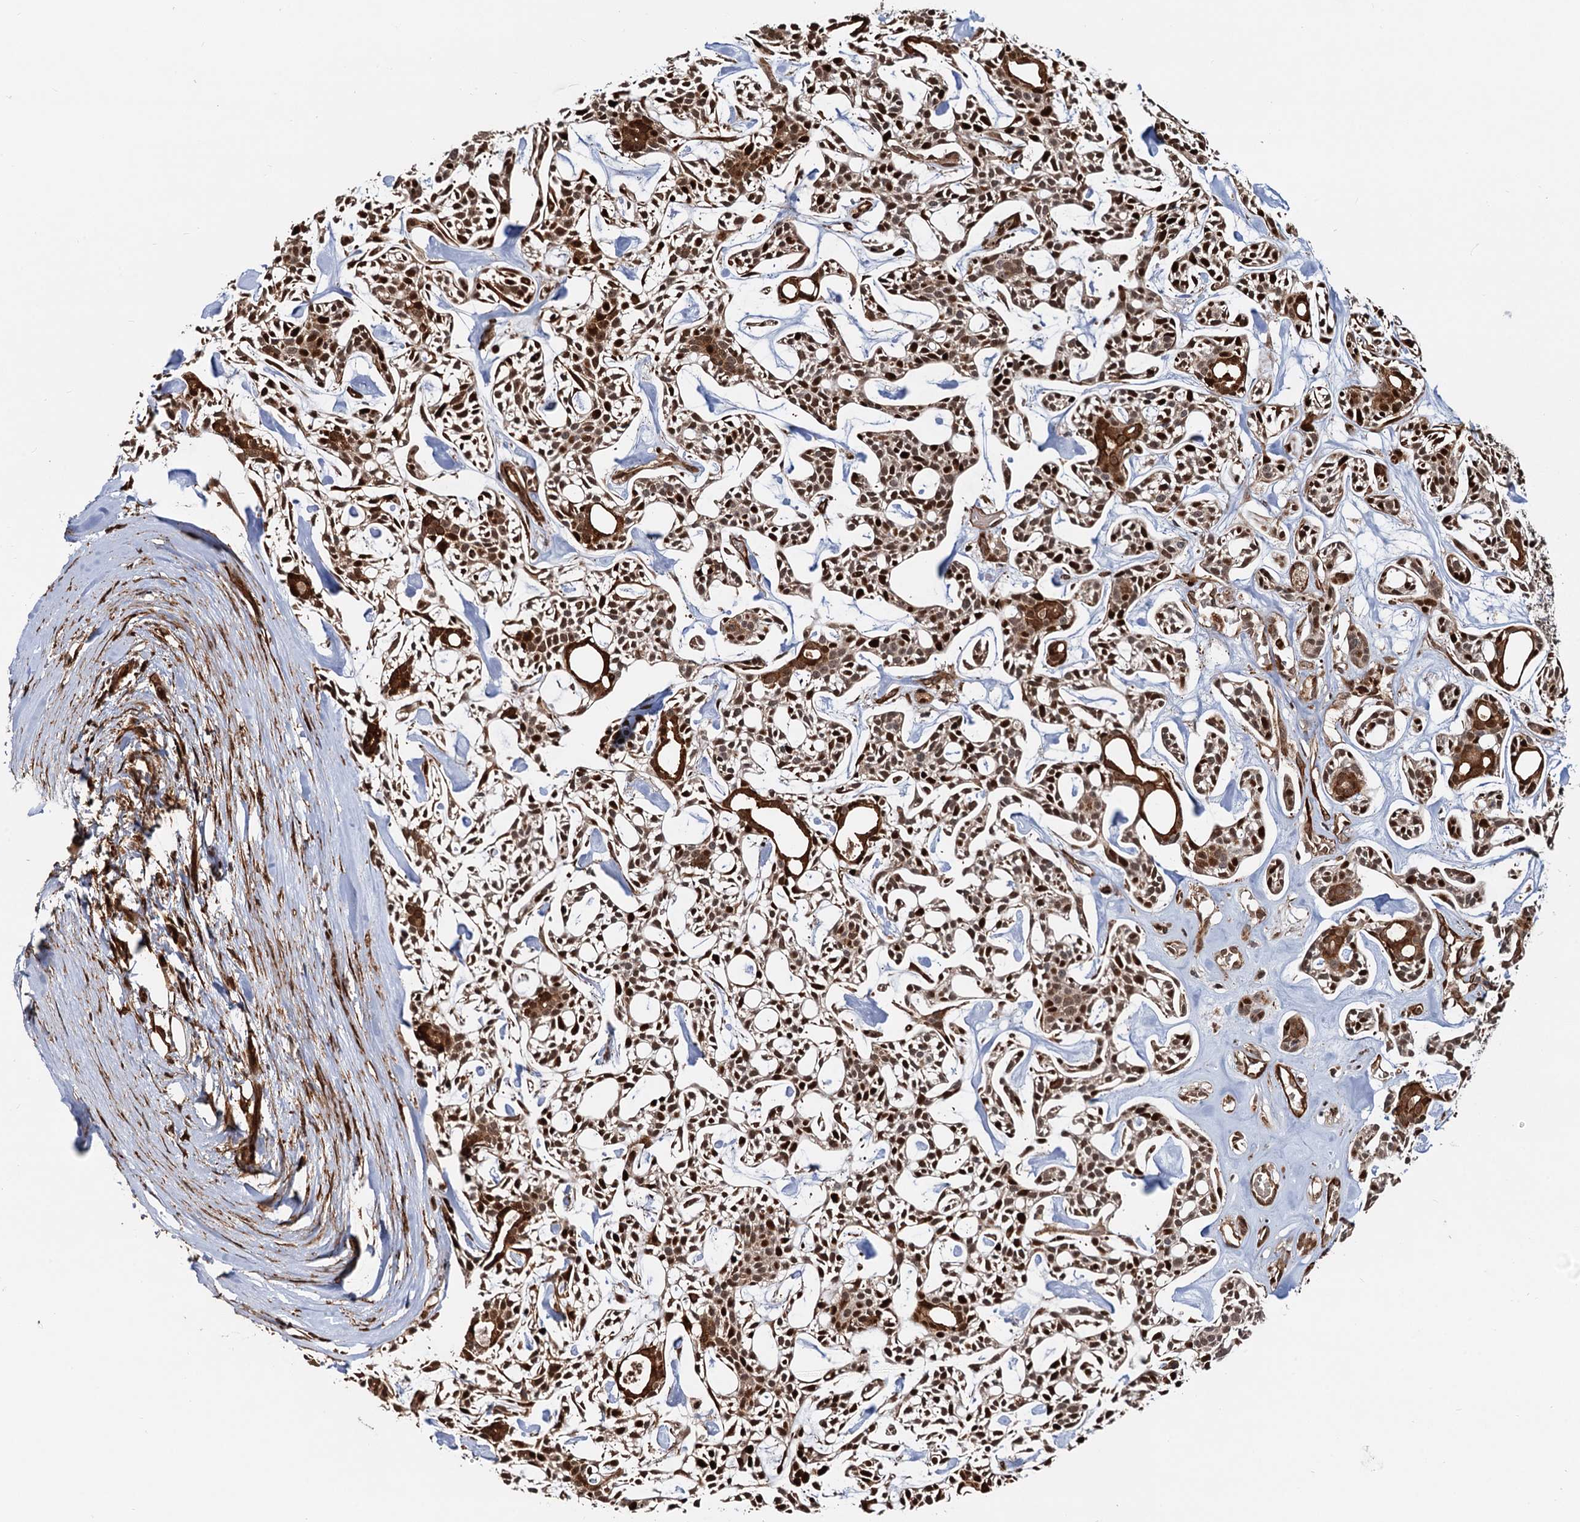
{"staining": {"intensity": "strong", "quantity": ">75%", "location": "cytoplasmic/membranous,nuclear"}, "tissue": "head and neck cancer", "cell_type": "Tumor cells", "image_type": "cancer", "snomed": [{"axis": "morphology", "description": "Adenocarcinoma, NOS"}, {"axis": "topography", "description": "Salivary gland"}, {"axis": "topography", "description": "Head-Neck"}], "caption": "Human head and neck cancer (adenocarcinoma) stained with a protein marker demonstrates strong staining in tumor cells.", "gene": "SNRNP25", "patient": {"sex": "male", "age": 55}}